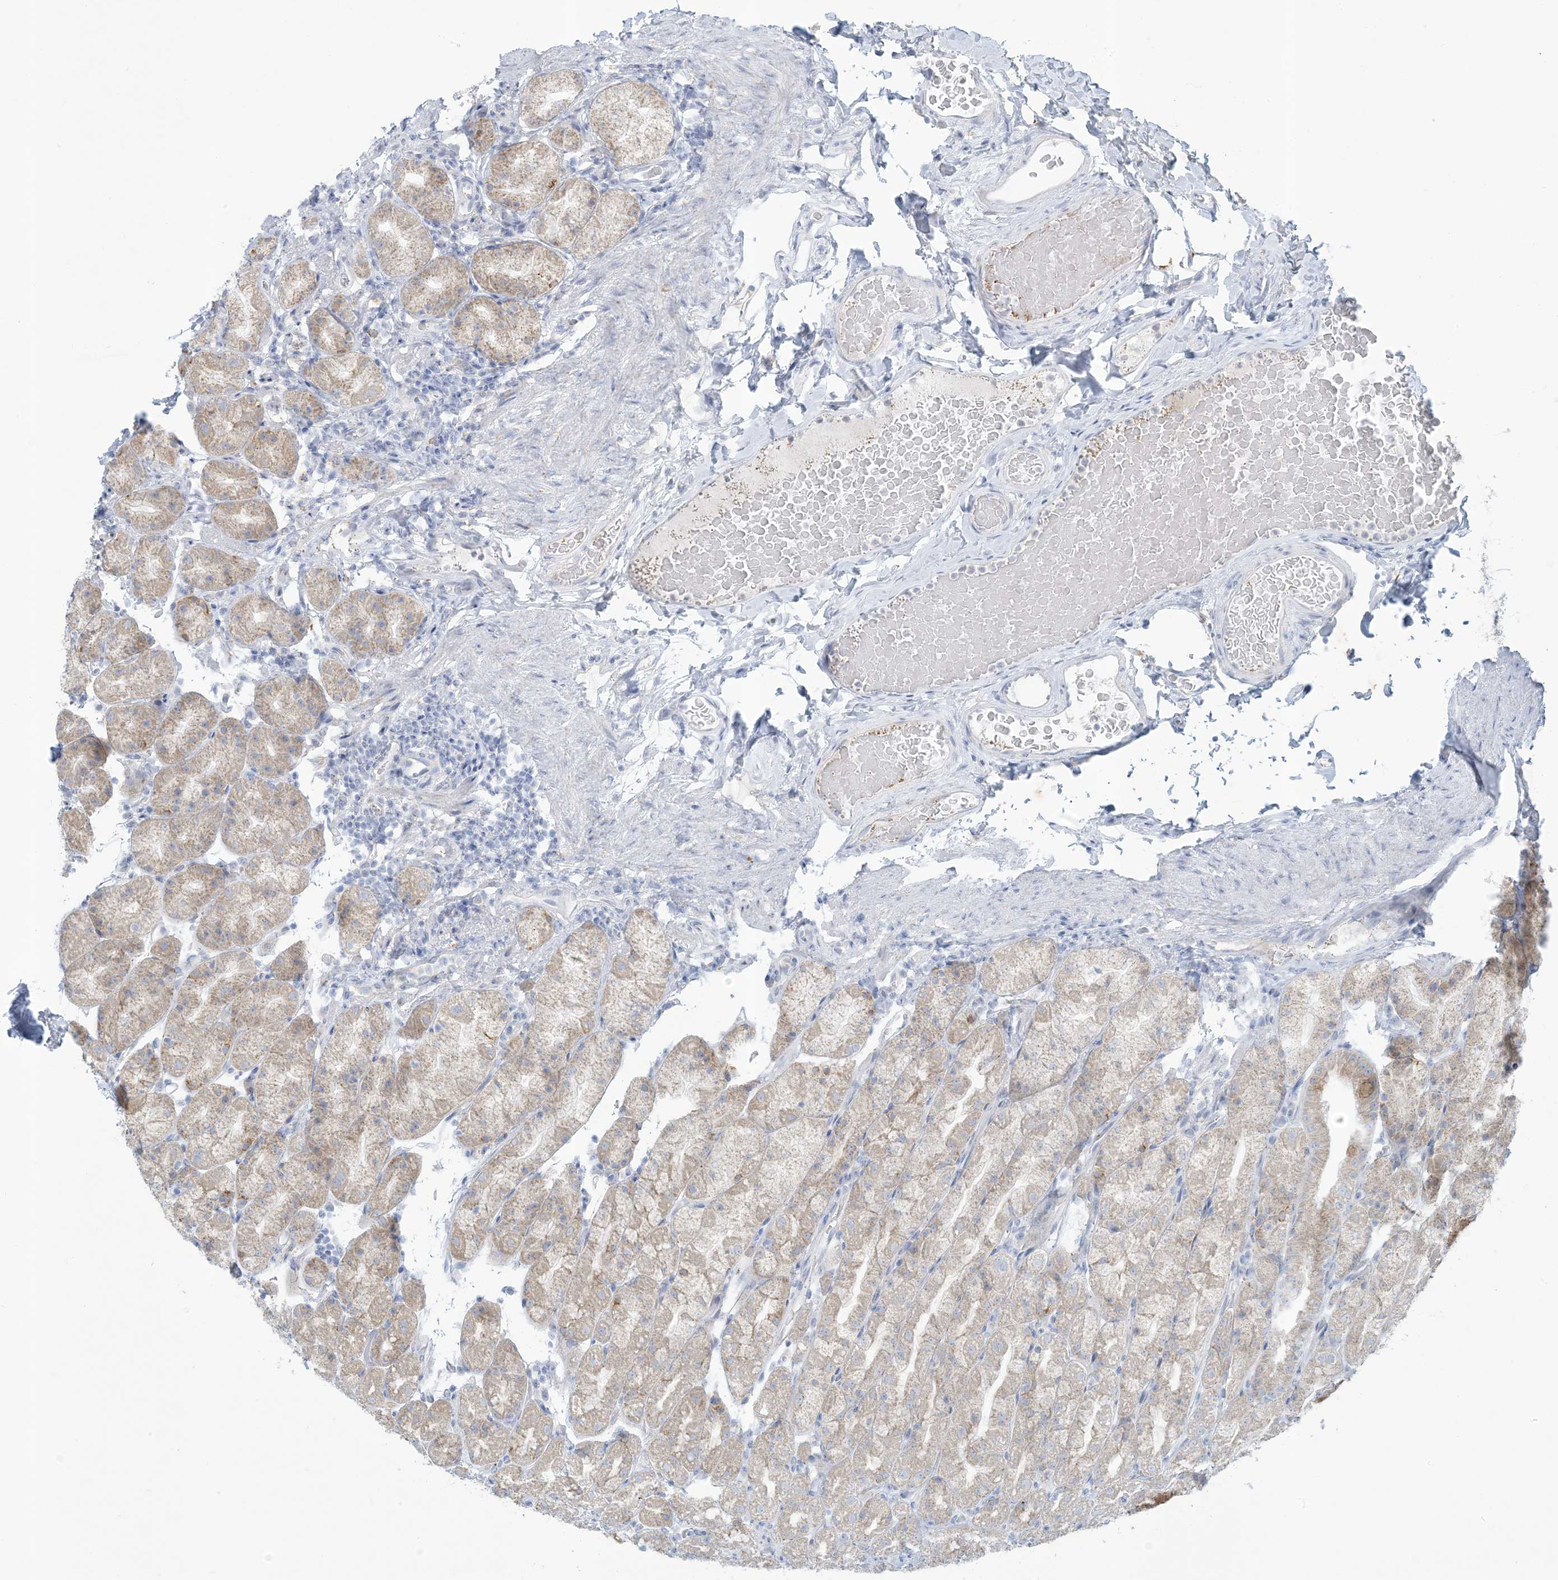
{"staining": {"intensity": "moderate", "quantity": "<25%", "location": "cytoplasmic/membranous"}, "tissue": "stomach", "cell_type": "Glandular cells", "image_type": "normal", "snomed": [{"axis": "morphology", "description": "Normal tissue, NOS"}, {"axis": "topography", "description": "Stomach, upper"}], "caption": "A photomicrograph of human stomach stained for a protein exhibits moderate cytoplasmic/membranous brown staining in glandular cells.", "gene": "ZDHHC4", "patient": {"sex": "male", "age": 68}}